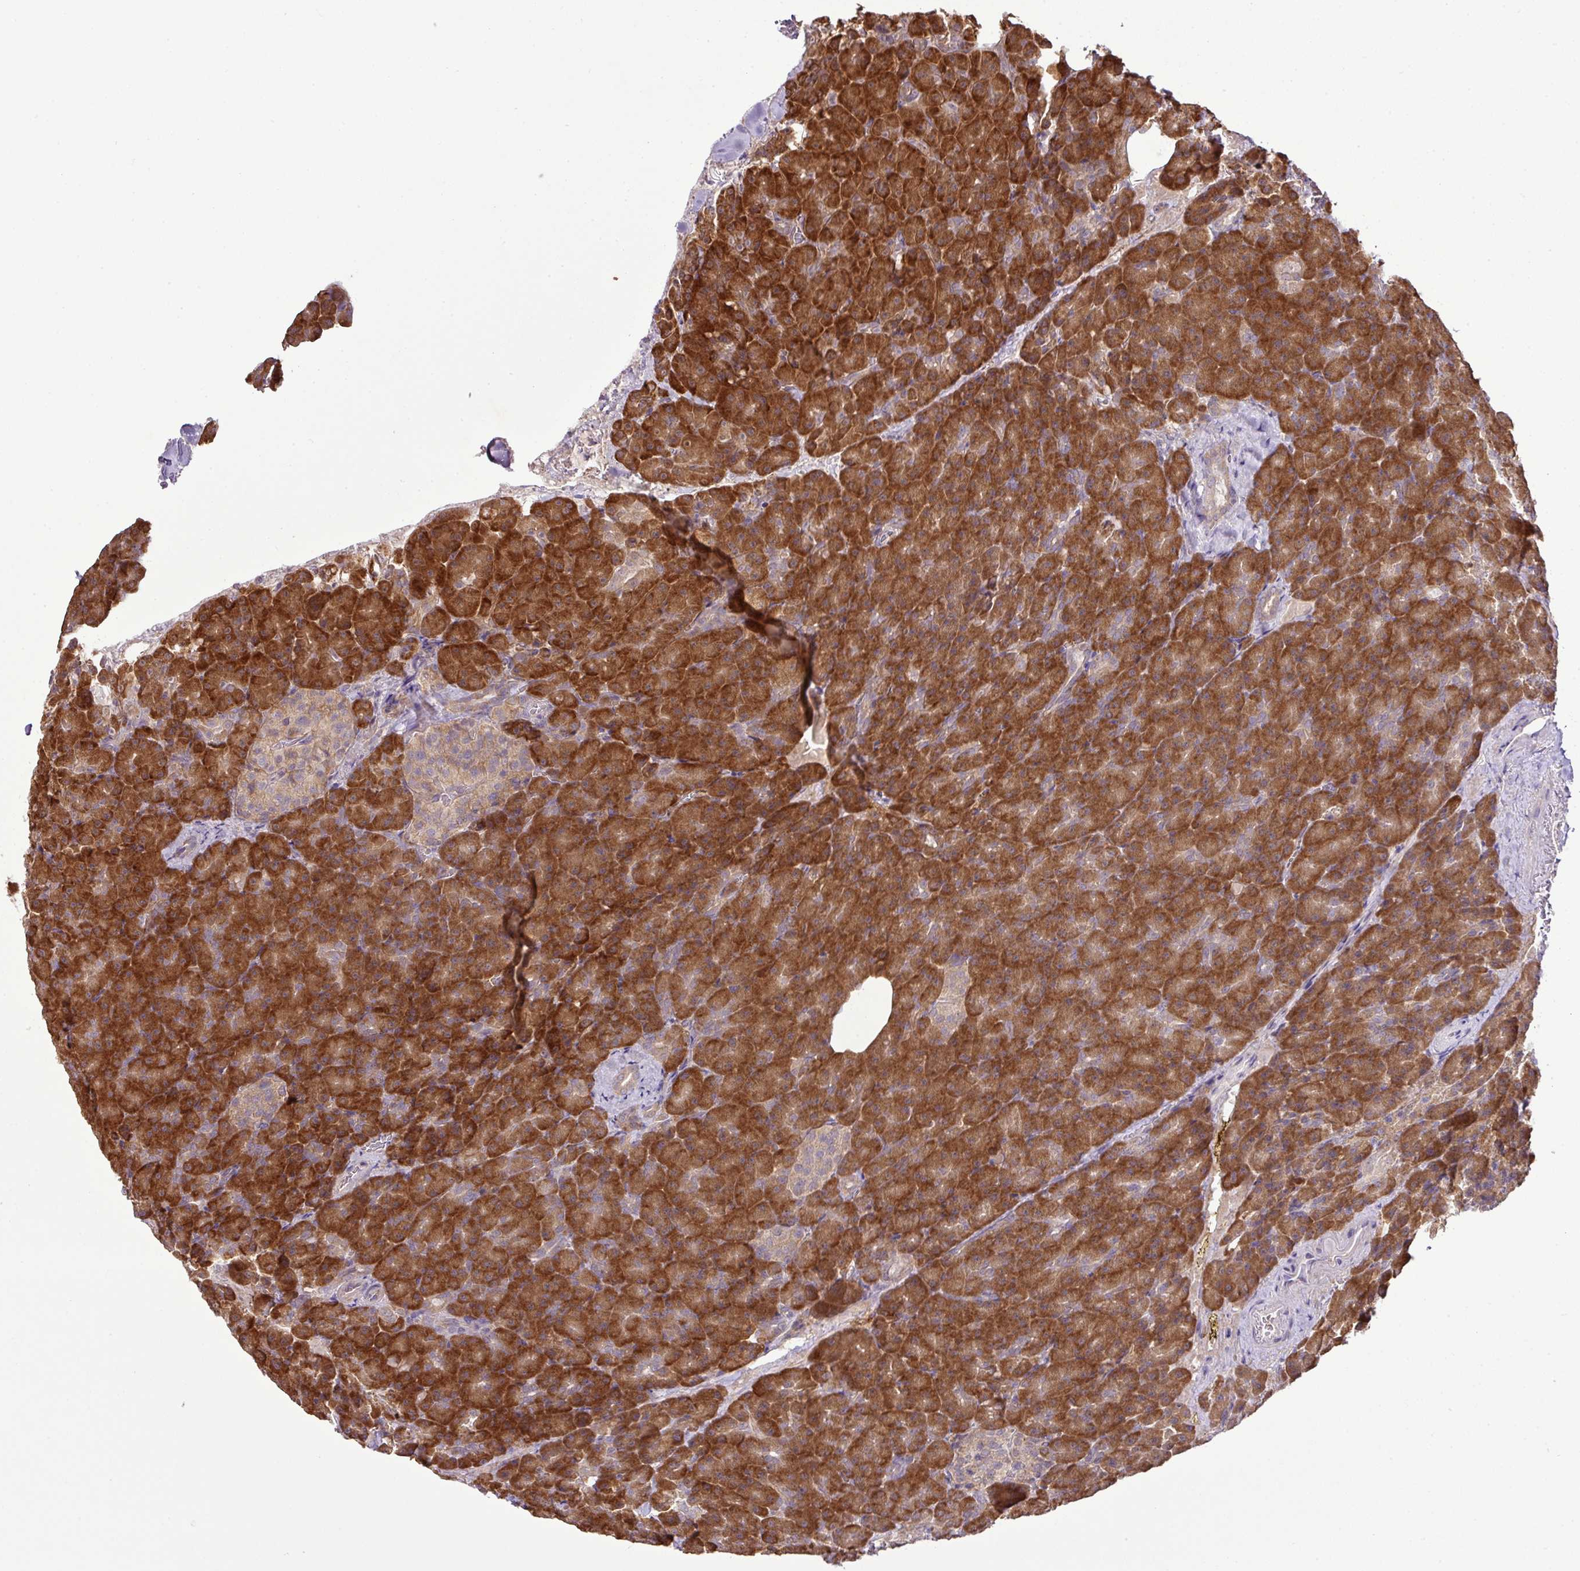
{"staining": {"intensity": "strong", "quantity": ">75%", "location": "cytoplasmic/membranous"}, "tissue": "pancreas", "cell_type": "Exocrine glandular cells", "image_type": "normal", "snomed": [{"axis": "morphology", "description": "Normal tissue, NOS"}, {"axis": "topography", "description": "Pancreas"}], "caption": "Immunohistochemical staining of normal pancreas shows high levels of strong cytoplasmic/membranous staining in approximately >75% of exocrine glandular cells. Nuclei are stained in blue.", "gene": "DNAAF4", "patient": {"sex": "female", "age": 74}}